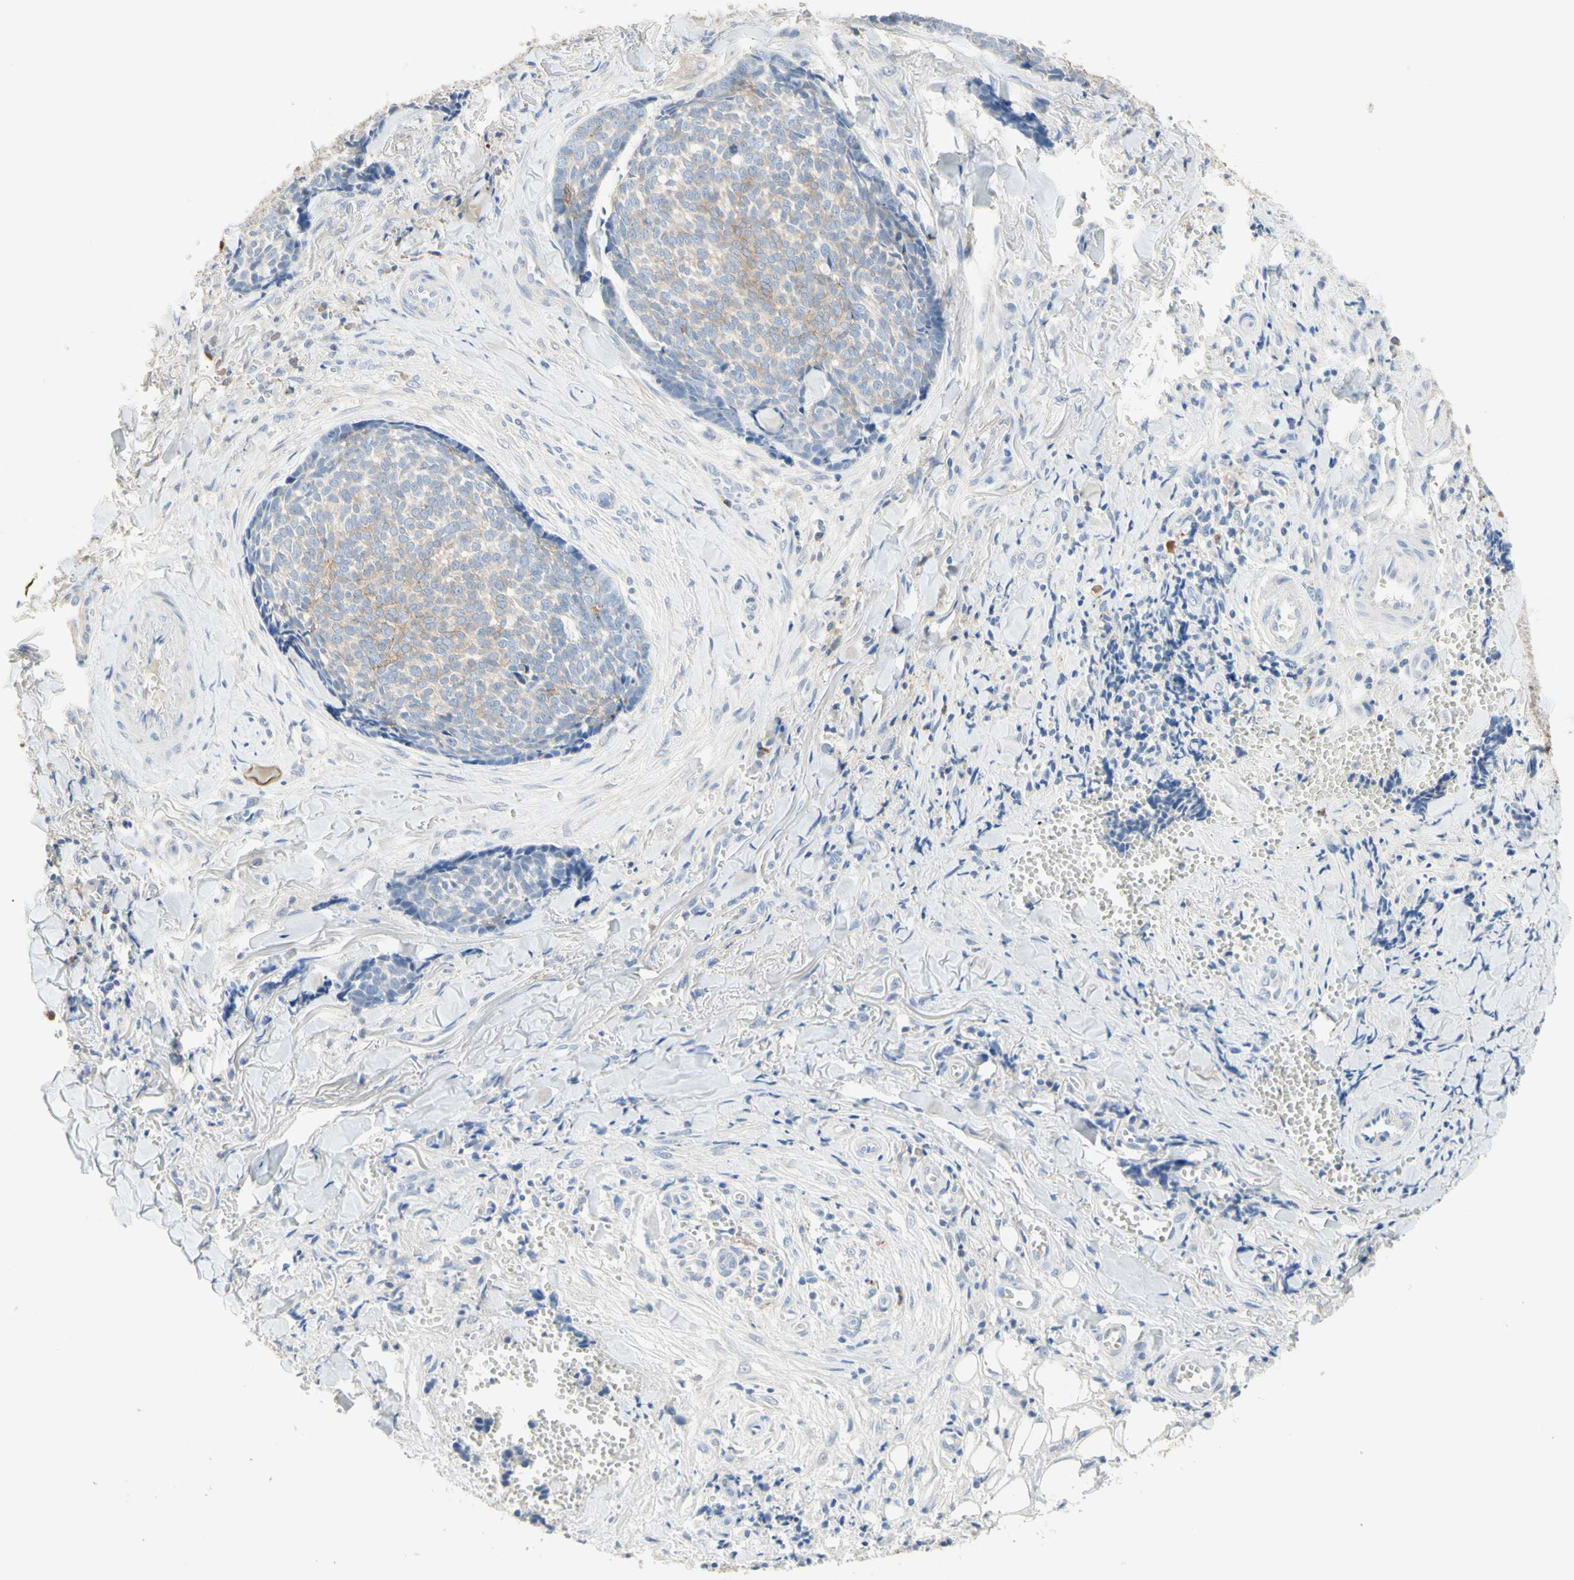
{"staining": {"intensity": "weak", "quantity": "25%-75%", "location": "cytoplasmic/membranous"}, "tissue": "skin cancer", "cell_type": "Tumor cells", "image_type": "cancer", "snomed": [{"axis": "morphology", "description": "Basal cell carcinoma"}, {"axis": "topography", "description": "Skin"}], "caption": "Tumor cells demonstrate weak cytoplasmic/membranous expression in about 25%-75% of cells in basal cell carcinoma (skin). (DAB (3,3'-diaminobenzidine) = brown stain, brightfield microscopy at high magnification).", "gene": "NECTIN4", "patient": {"sex": "male", "age": 84}}